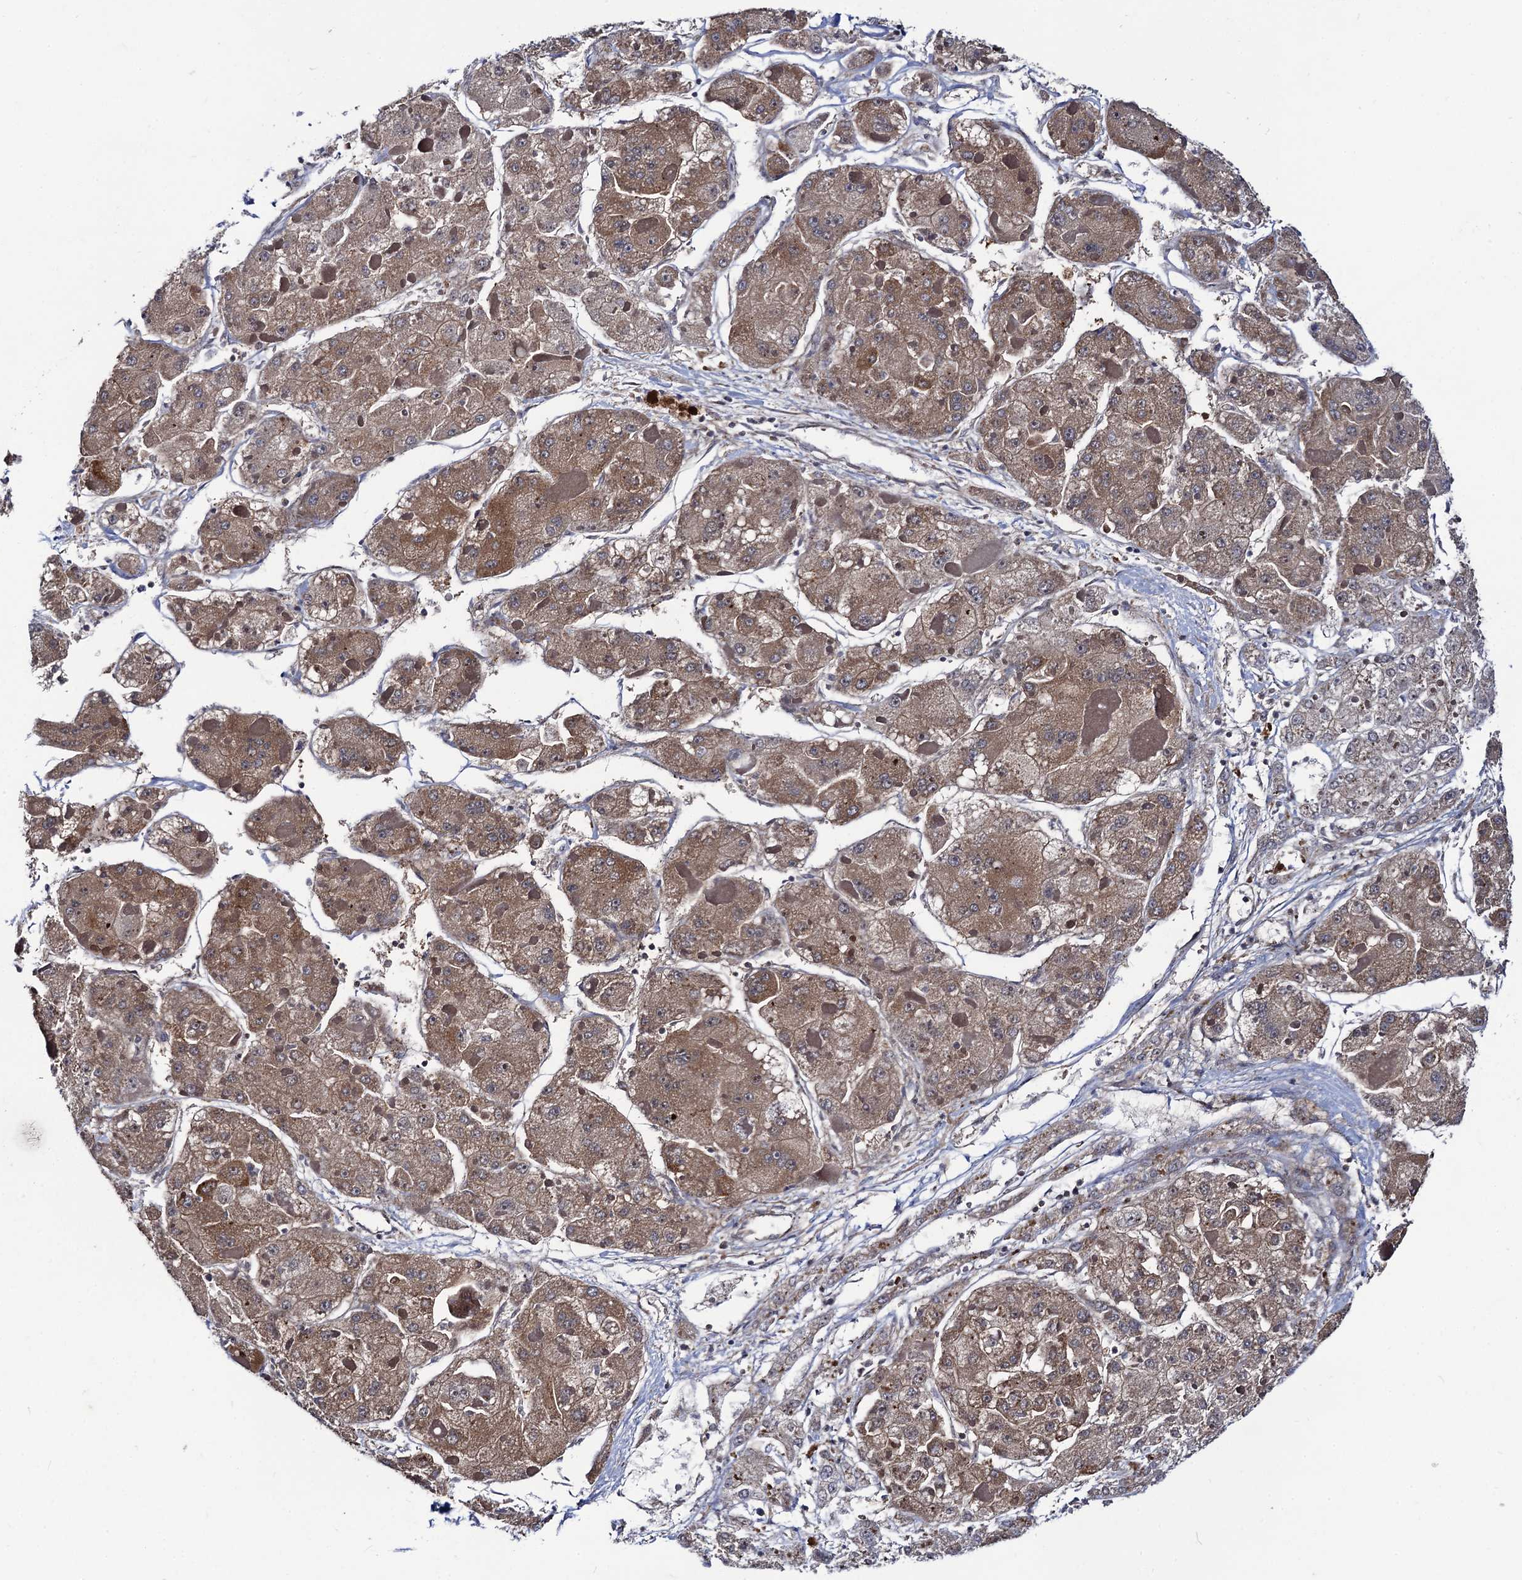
{"staining": {"intensity": "moderate", "quantity": ">75%", "location": "cytoplasmic/membranous"}, "tissue": "liver cancer", "cell_type": "Tumor cells", "image_type": "cancer", "snomed": [{"axis": "morphology", "description": "Carcinoma, Hepatocellular, NOS"}, {"axis": "topography", "description": "Liver"}], "caption": "Protein expression analysis of liver cancer reveals moderate cytoplasmic/membranous positivity in approximately >75% of tumor cells.", "gene": "DYDC1", "patient": {"sex": "female", "age": 73}}